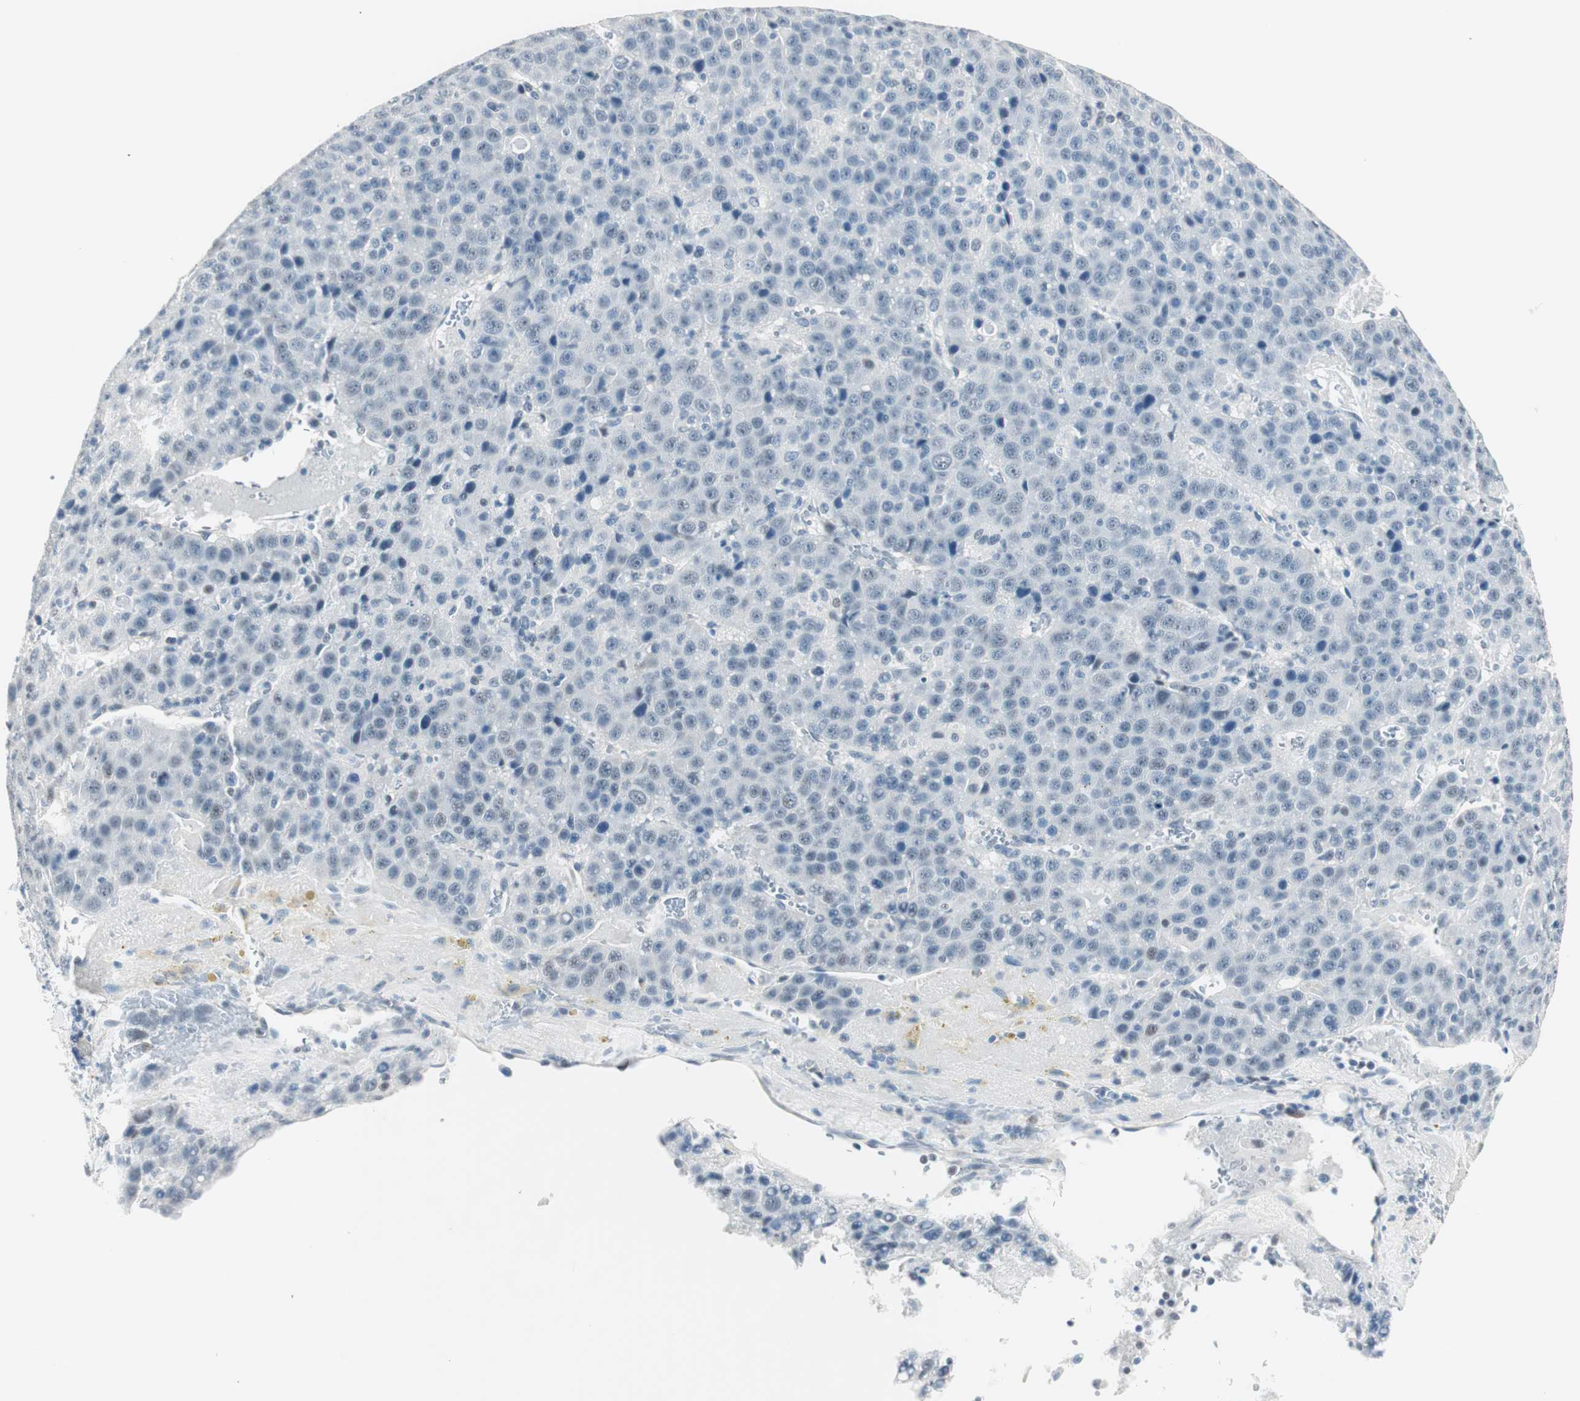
{"staining": {"intensity": "negative", "quantity": "none", "location": "none"}, "tissue": "liver cancer", "cell_type": "Tumor cells", "image_type": "cancer", "snomed": [{"axis": "morphology", "description": "Carcinoma, Hepatocellular, NOS"}, {"axis": "topography", "description": "Liver"}], "caption": "This is a micrograph of immunohistochemistry staining of liver cancer, which shows no staining in tumor cells.", "gene": "HOXB13", "patient": {"sex": "female", "age": 53}}